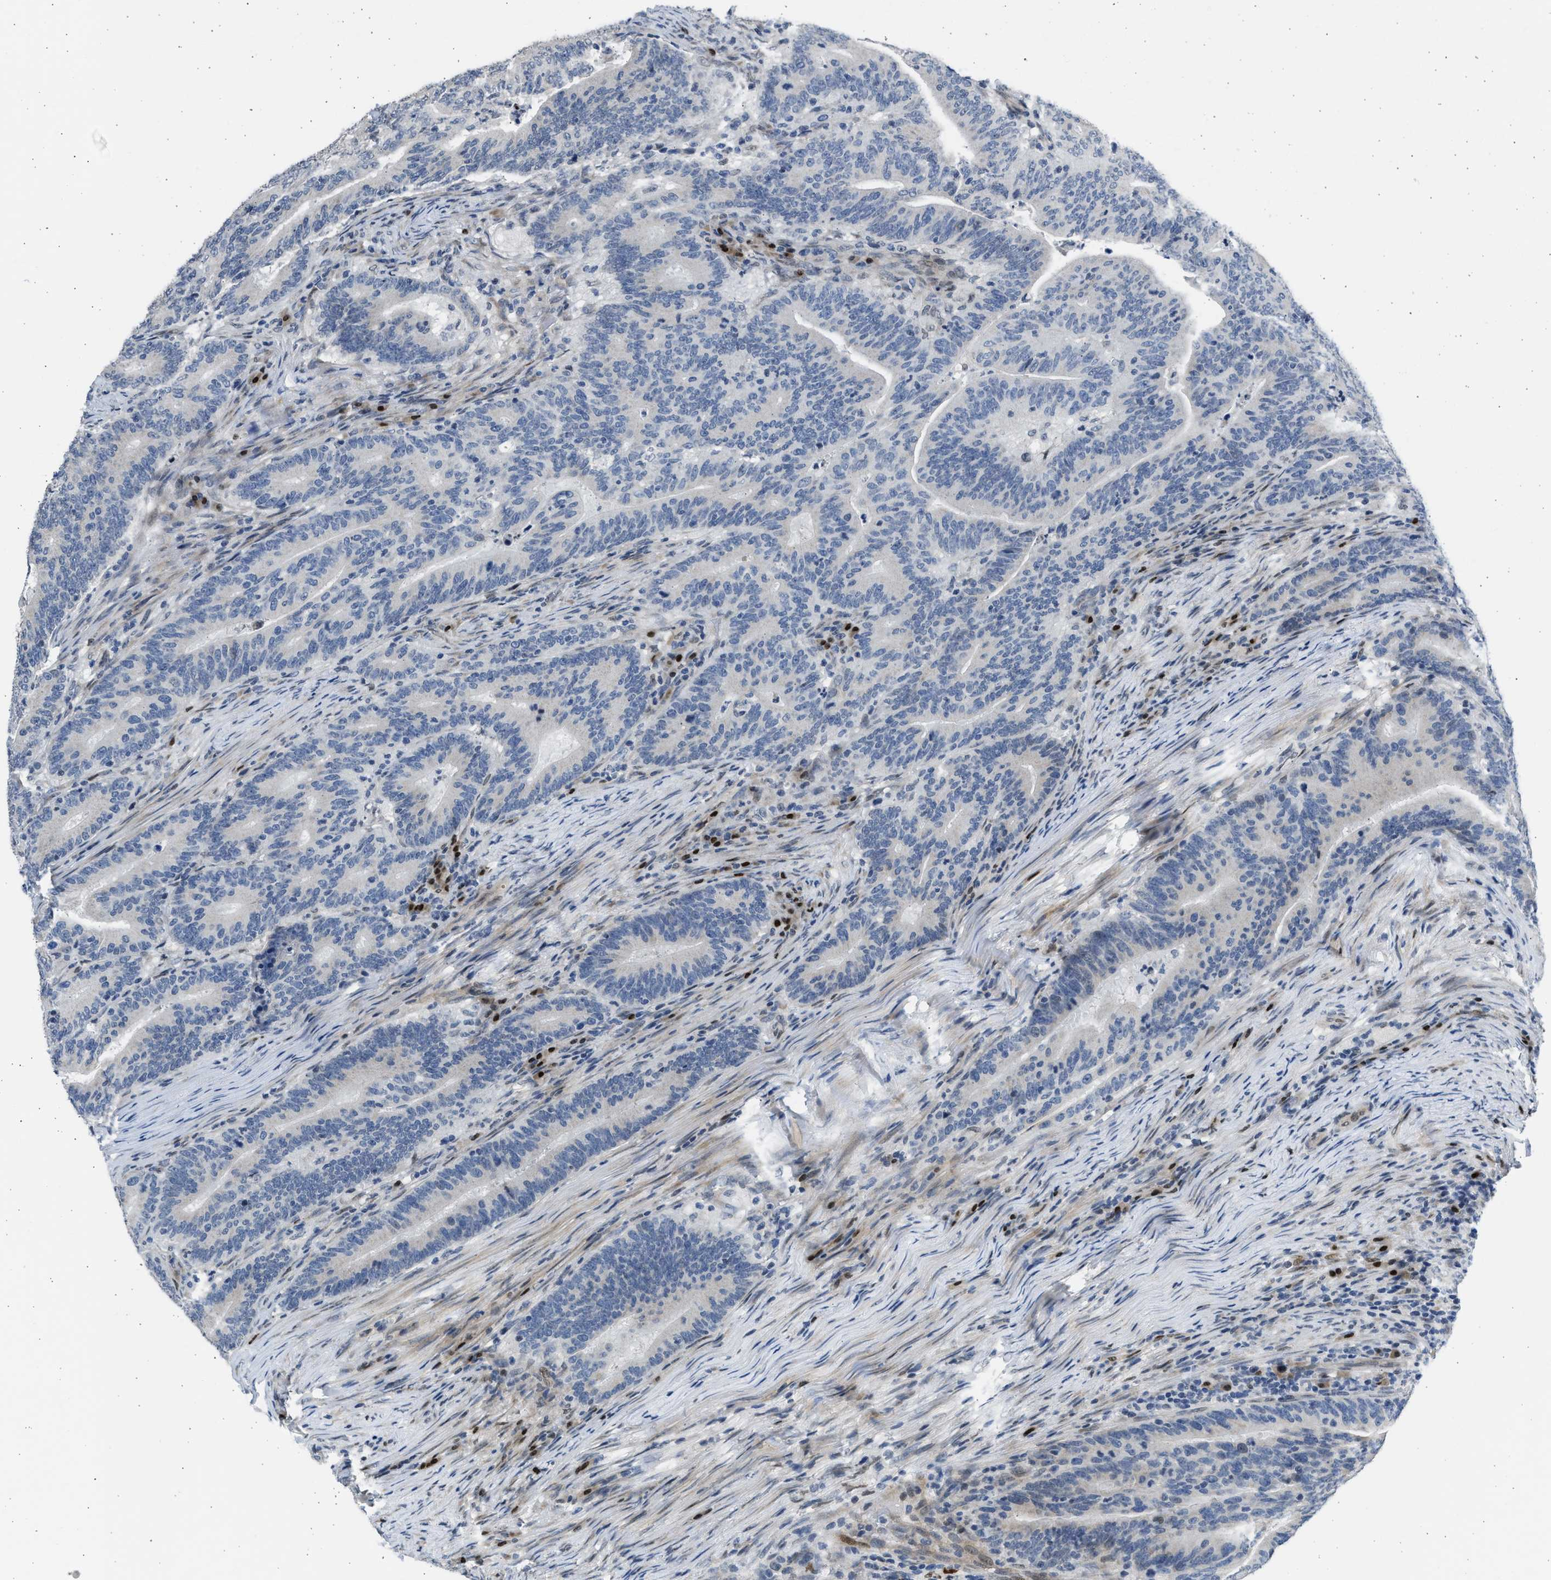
{"staining": {"intensity": "negative", "quantity": "none", "location": "none"}, "tissue": "colorectal cancer", "cell_type": "Tumor cells", "image_type": "cancer", "snomed": [{"axis": "morphology", "description": "Adenocarcinoma, NOS"}, {"axis": "topography", "description": "Colon"}], "caption": "DAB immunohistochemical staining of colorectal adenocarcinoma reveals no significant expression in tumor cells. The staining was performed using DAB (3,3'-diaminobenzidine) to visualize the protein expression in brown, while the nuclei were stained in blue with hematoxylin (Magnification: 20x).", "gene": "HMGN3", "patient": {"sex": "female", "age": 66}}